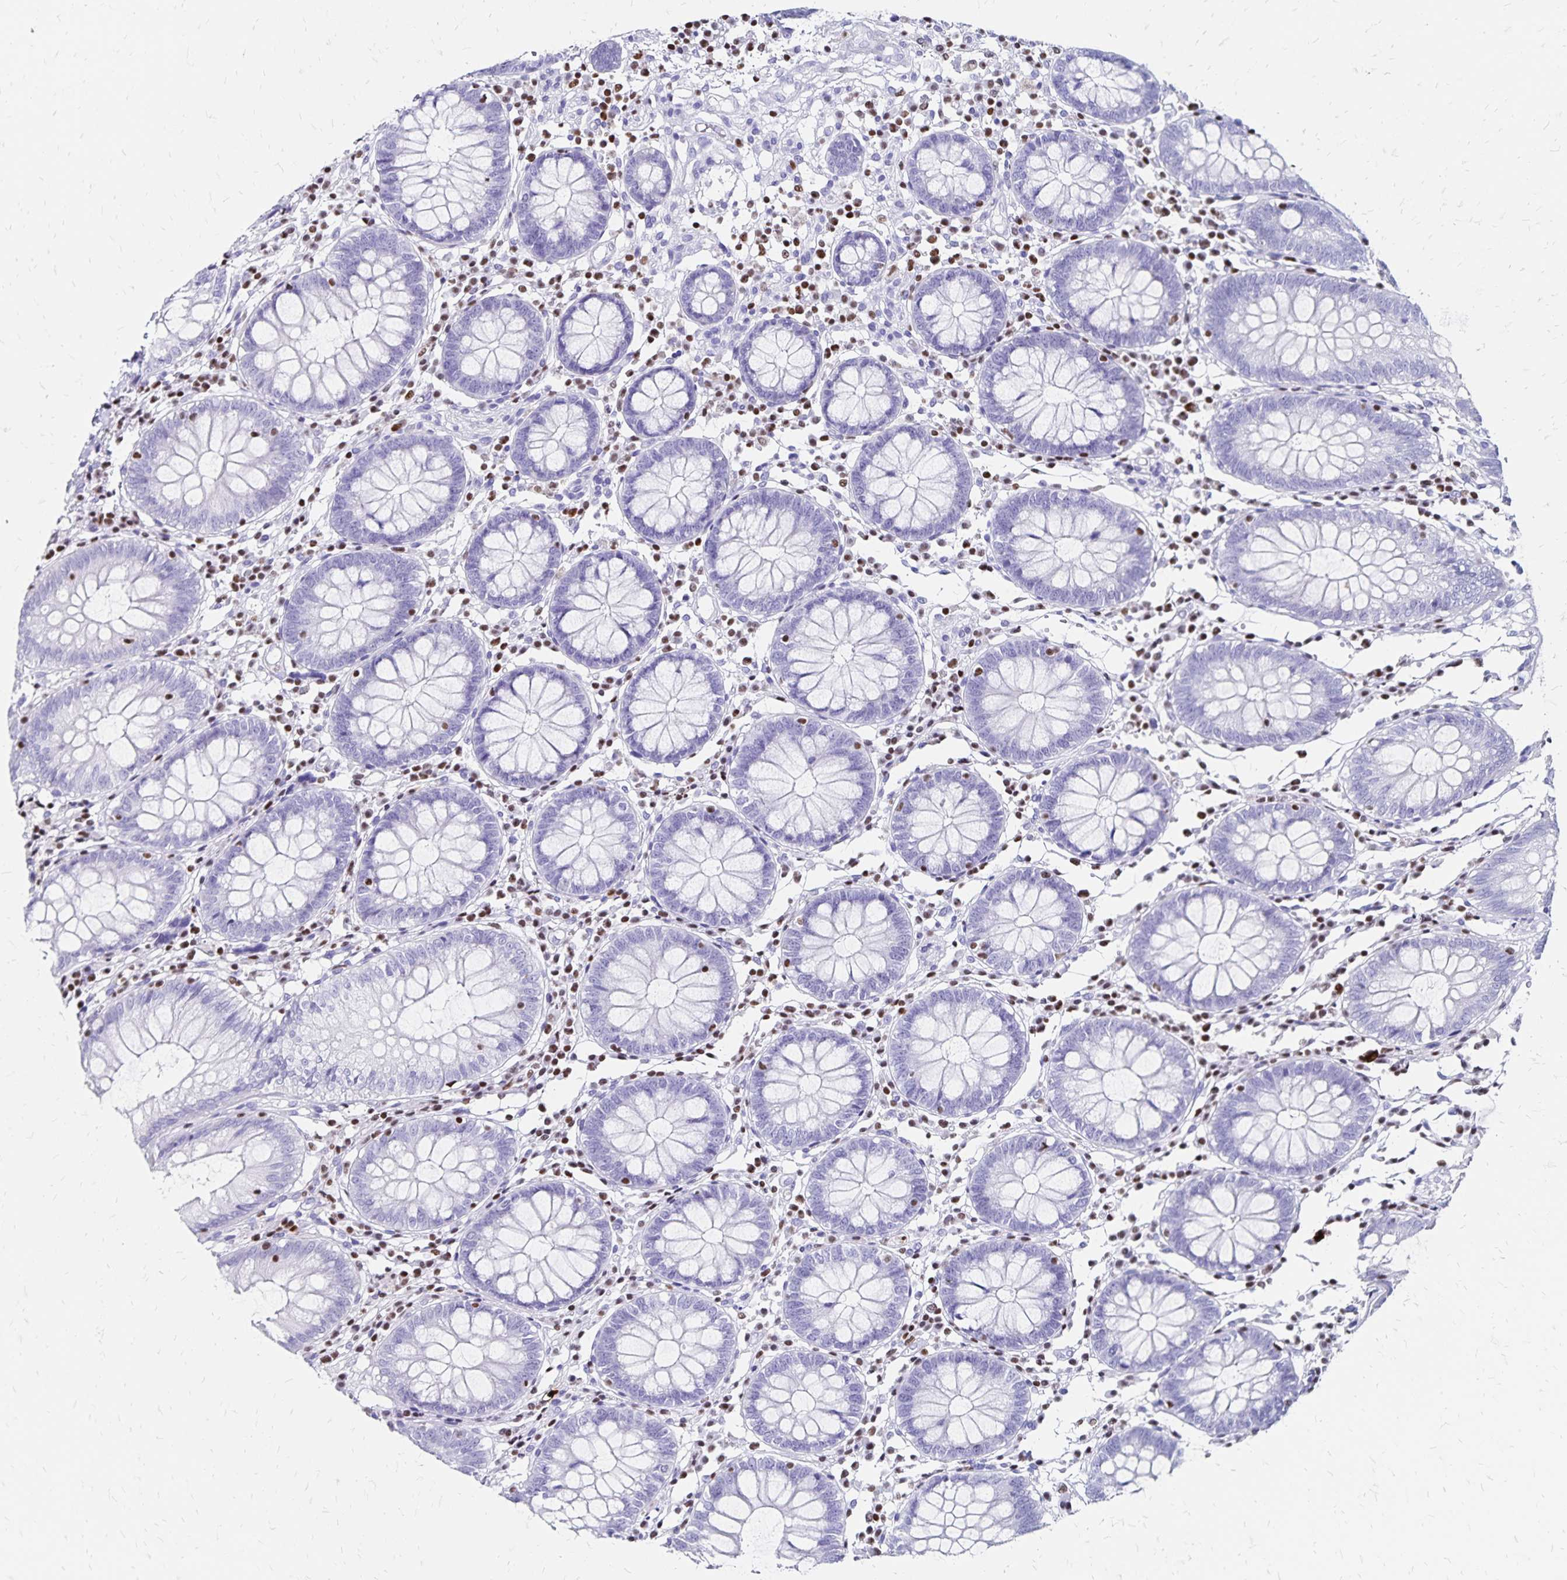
{"staining": {"intensity": "negative", "quantity": "none", "location": "none"}, "tissue": "colon", "cell_type": "Endothelial cells", "image_type": "normal", "snomed": [{"axis": "morphology", "description": "Normal tissue, NOS"}, {"axis": "morphology", "description": "Adenocarcinoma, NOS"}, {"axis": "topography", "description": "Colon"}], "caption": "Unremarkable colon was stained to show a protein in brown. There is no significant staining in endothelial cells. (DAB IHC with hematoxylin counter stain).", "gene": "IKZF1", "patient": {"sex": "male", "age": 83}}